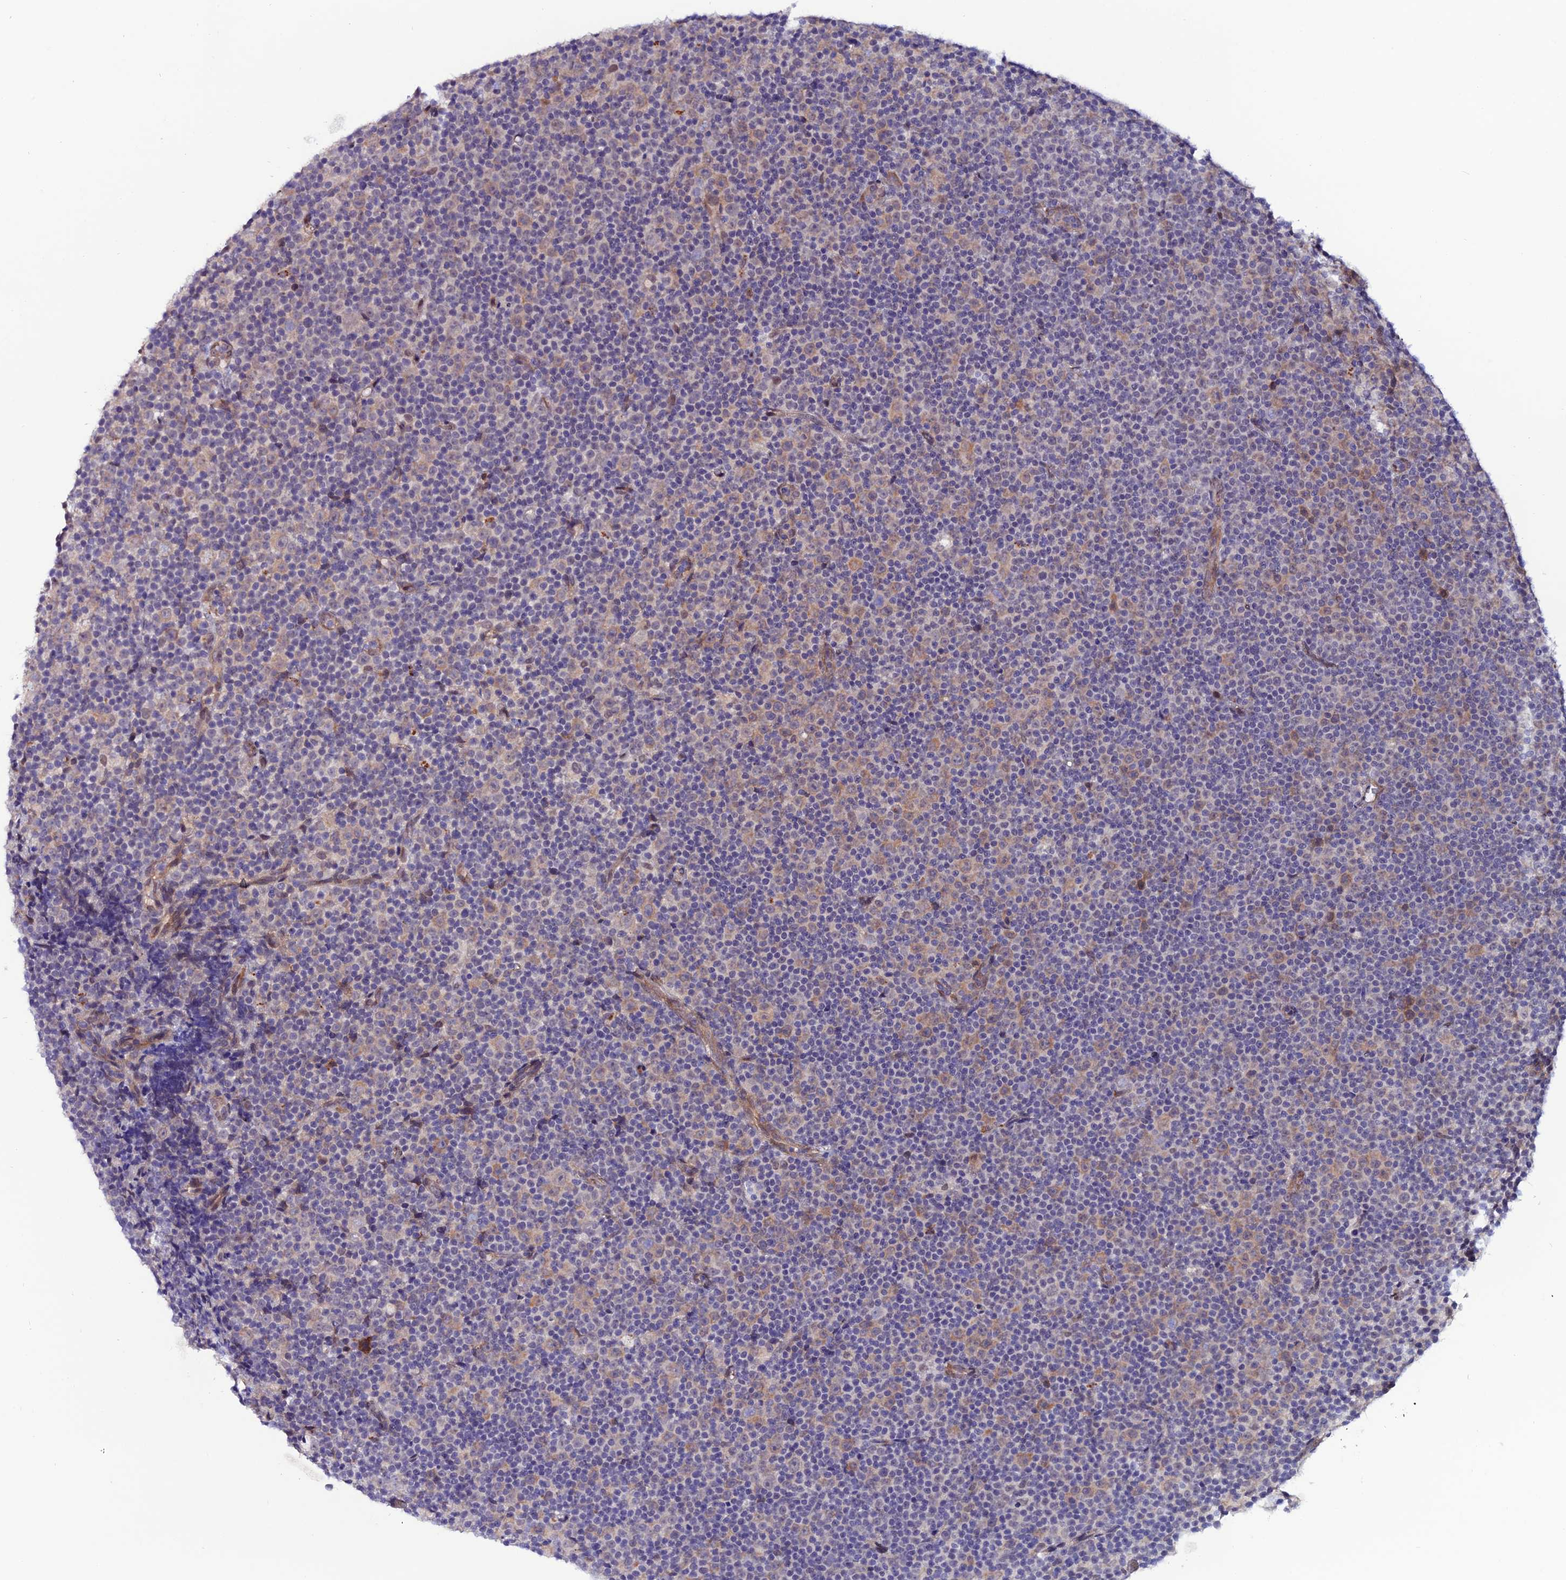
{"staining": {"intensity": "negative", "quantity": "none", "location": "none"}, "tissue": "lymphoma", "cell_type": "Tumor cells", "image_type": "cancer", "snomed": [{"axis": "morphology", "description": "Malignant lymphoma, non-Hodgkin's type, Low grade"}, {"axis": "topography", "description": "Lymph node"}], "caption": "Tumor cells are negative for brown protein staining in malignant lymphoma, non-Hodgkin's type (low-grade). The staining is performed using DAB brown chromogen with nuclei counter-stained in using hematoxylin.", "gene": "FZD8", "patient": {"sex": "female", "age": 67}}